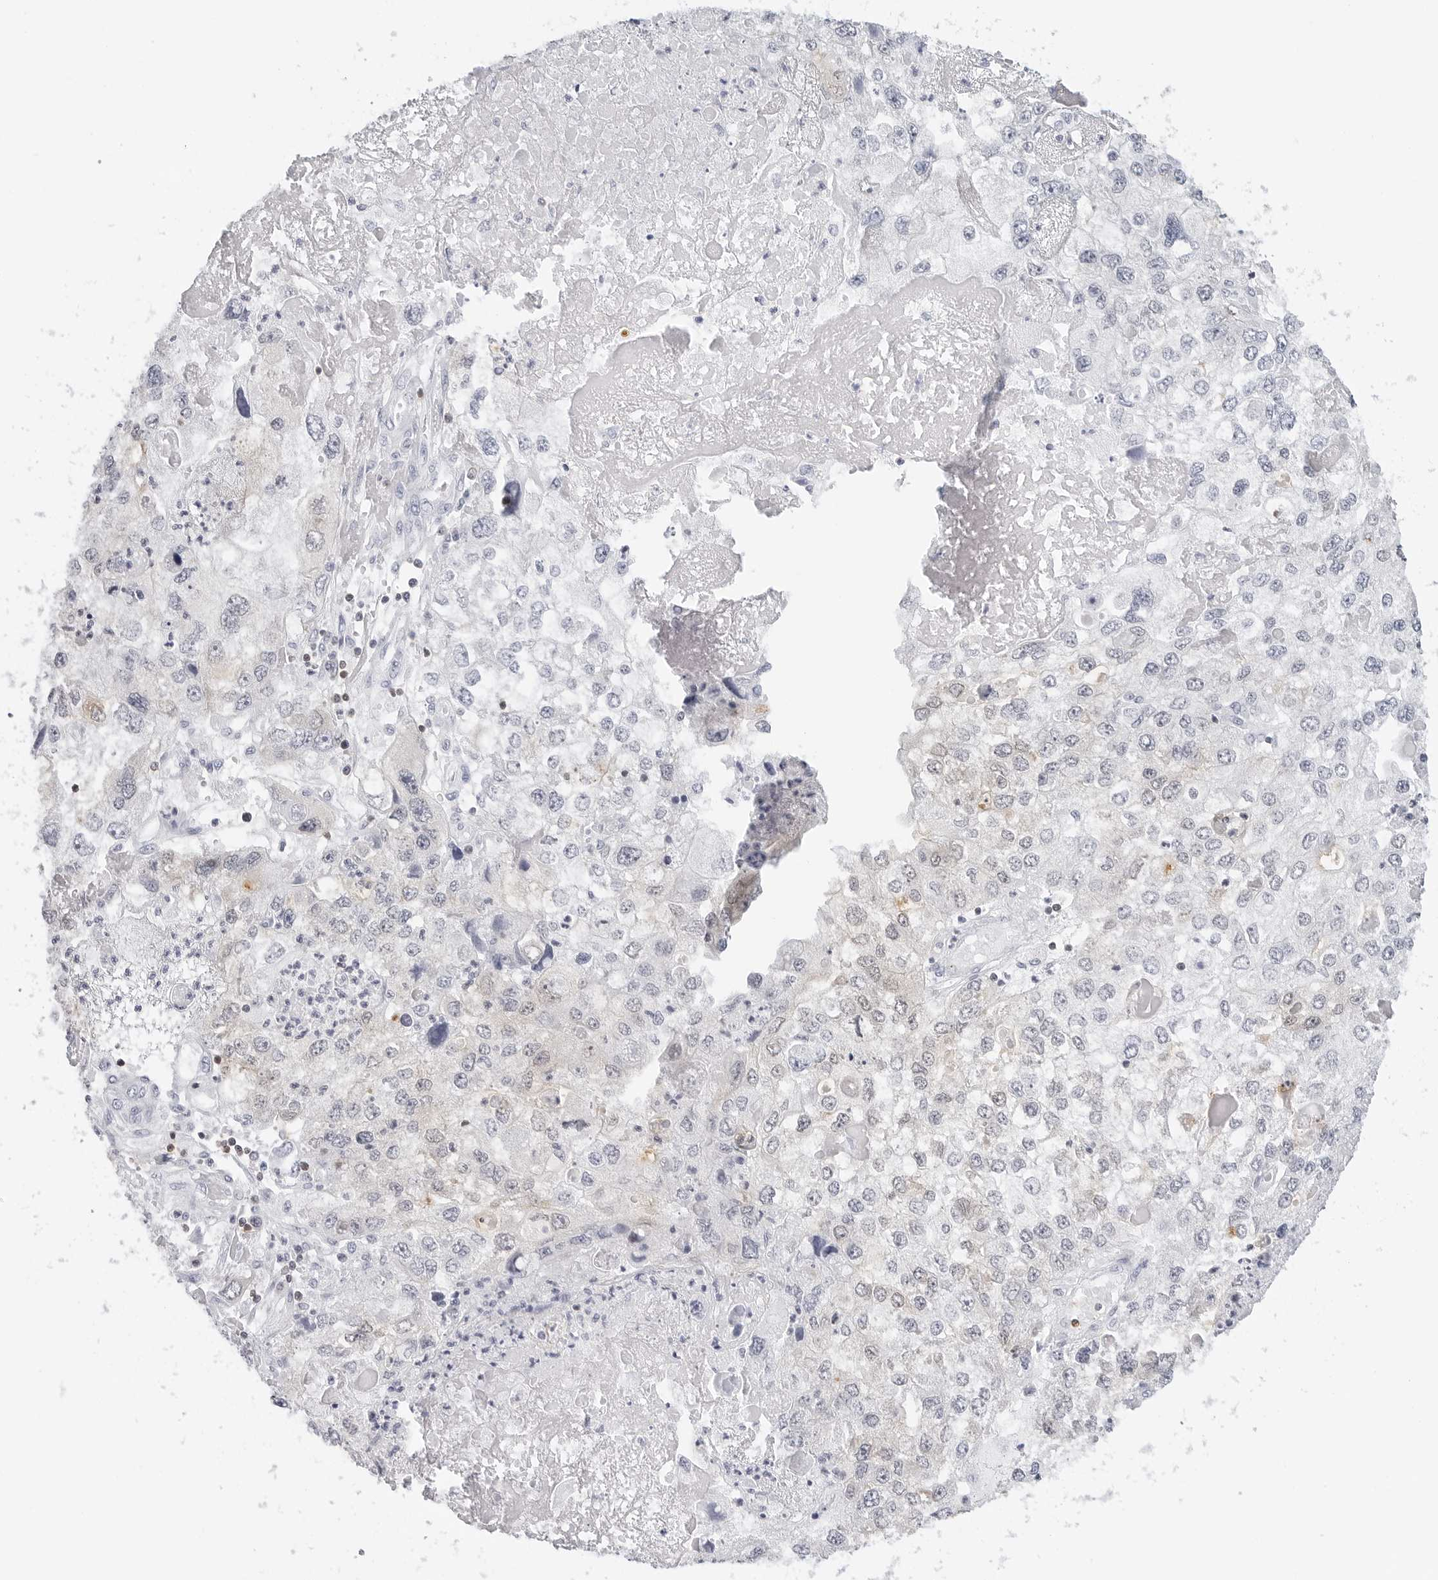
{"staining": {"intensity": "negative", "quantity": "none", "location": "none"}, "tissue": "endometrial cancer", "cell_type": "Tumor cells", "image_type": "cancer", "snomed": [{"axis": "morphology", "description": "Adenocarcinoma, NOS"}, {"axis": "topography", "description": "Endometrium"}], "caption": "A histopathology image of human endometrial cancer is negative for staining in tumor cells. (DAB immunohistochemistry (IHC), high magnification).", "gene": "SLC9A3R1", "patient": {"sex": "female", "age": 49}}